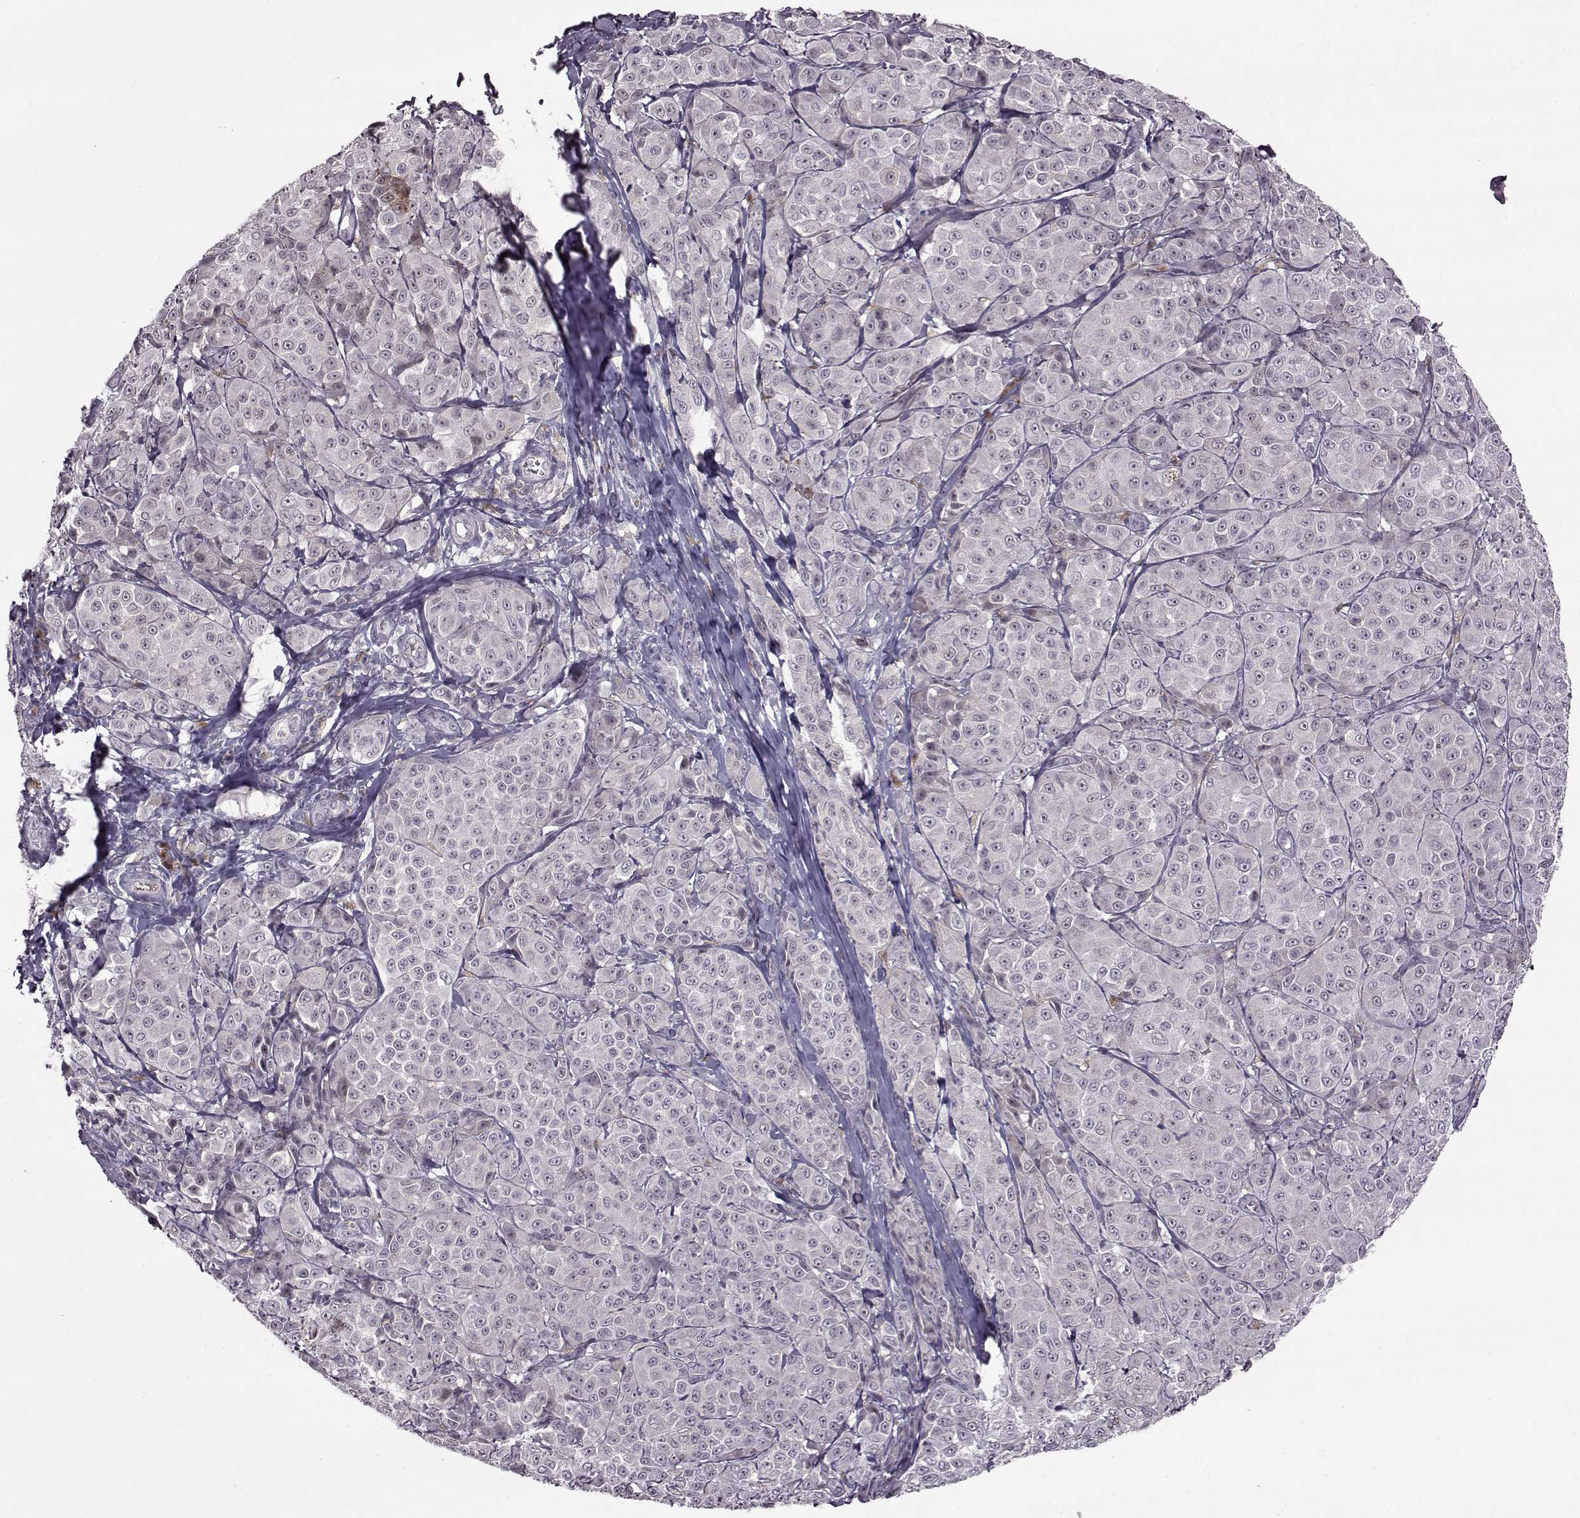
{"staining": {"intensity": "negative", "quantity": "none", "location": "none"}, "tissue": "melanoma", "cell_type": "Tumor cells", "image_type": "cancer", "snomed": [{"axis": "morphology", "description": "Malignant melanoma, NOS"}, {"axis": "topography", "description": "Skin"}], "caption": "Tumor cells show no significant protein staining in melanoma. (Immunohistochemistry, brightfield microscopy, high magnification).", "gene": "SLC28A2", "patient": {"sex": "male", "age": 89}}